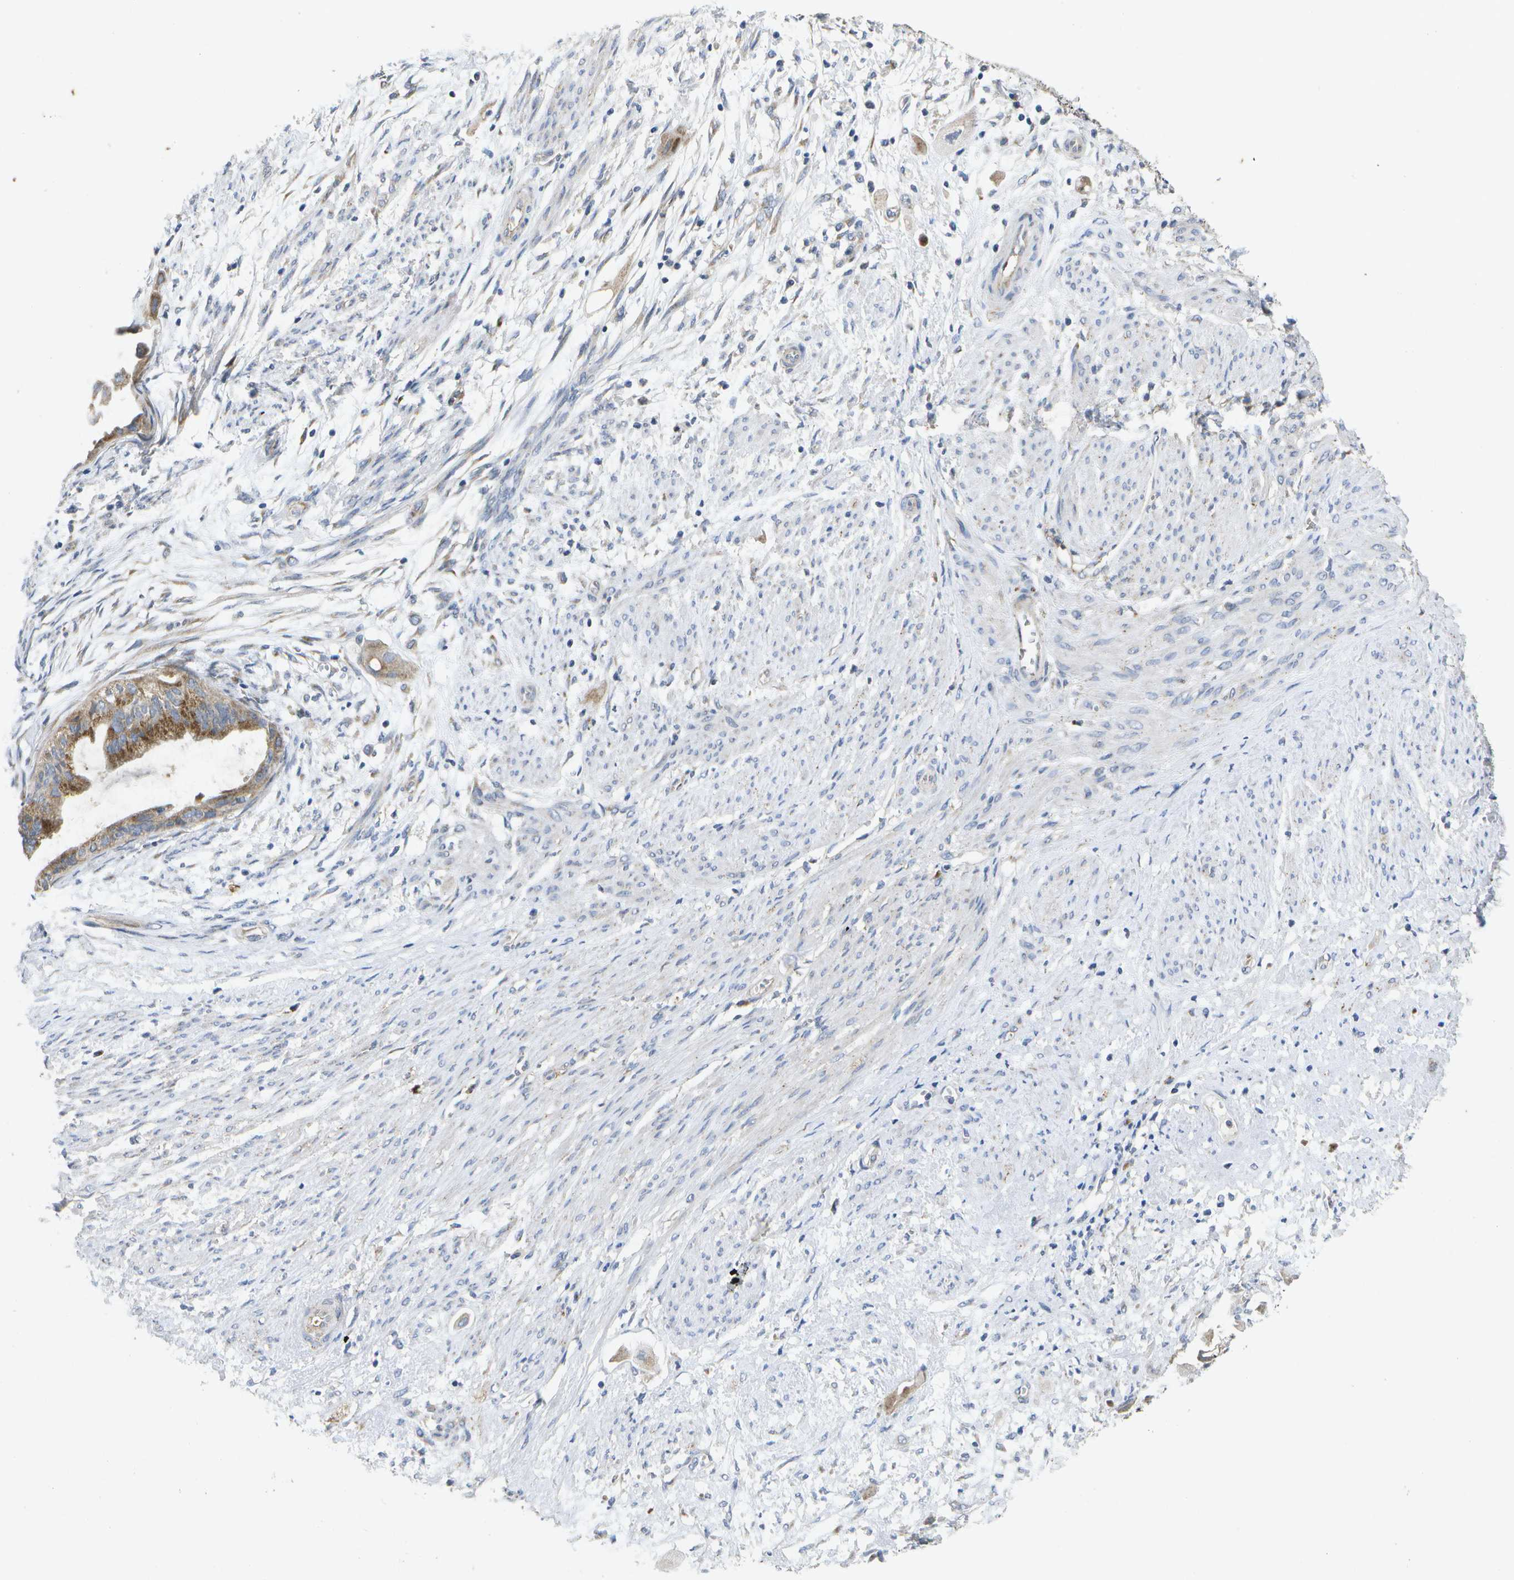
{"staining": {"intensity": "moderate", "quantity": ">75%", "location": "cytoplasmic/membranous"}, "tissue": "cervical cancer", "cell_type": "Tumor cells", "image_type": "cancer", "snomed": [{"axis": "morphology", "description": "Normal tissue, NOS"}, {"axis": "morphology", "description": "Adenocarcinoma, NOS"}, {"axis": "topography", "description": "Cervix"}, {"axis": "topography", "description": "Endometrium"}], "caption": "The image demonstrates immunohistochemical staining of cervical adenocarcinoma. There is moderate cytoplasmic/membranous staining is appreciated in about >75% of tumor cells.", "gene": "KDELR1", "patient": {"sex": "female", "age": 86}}